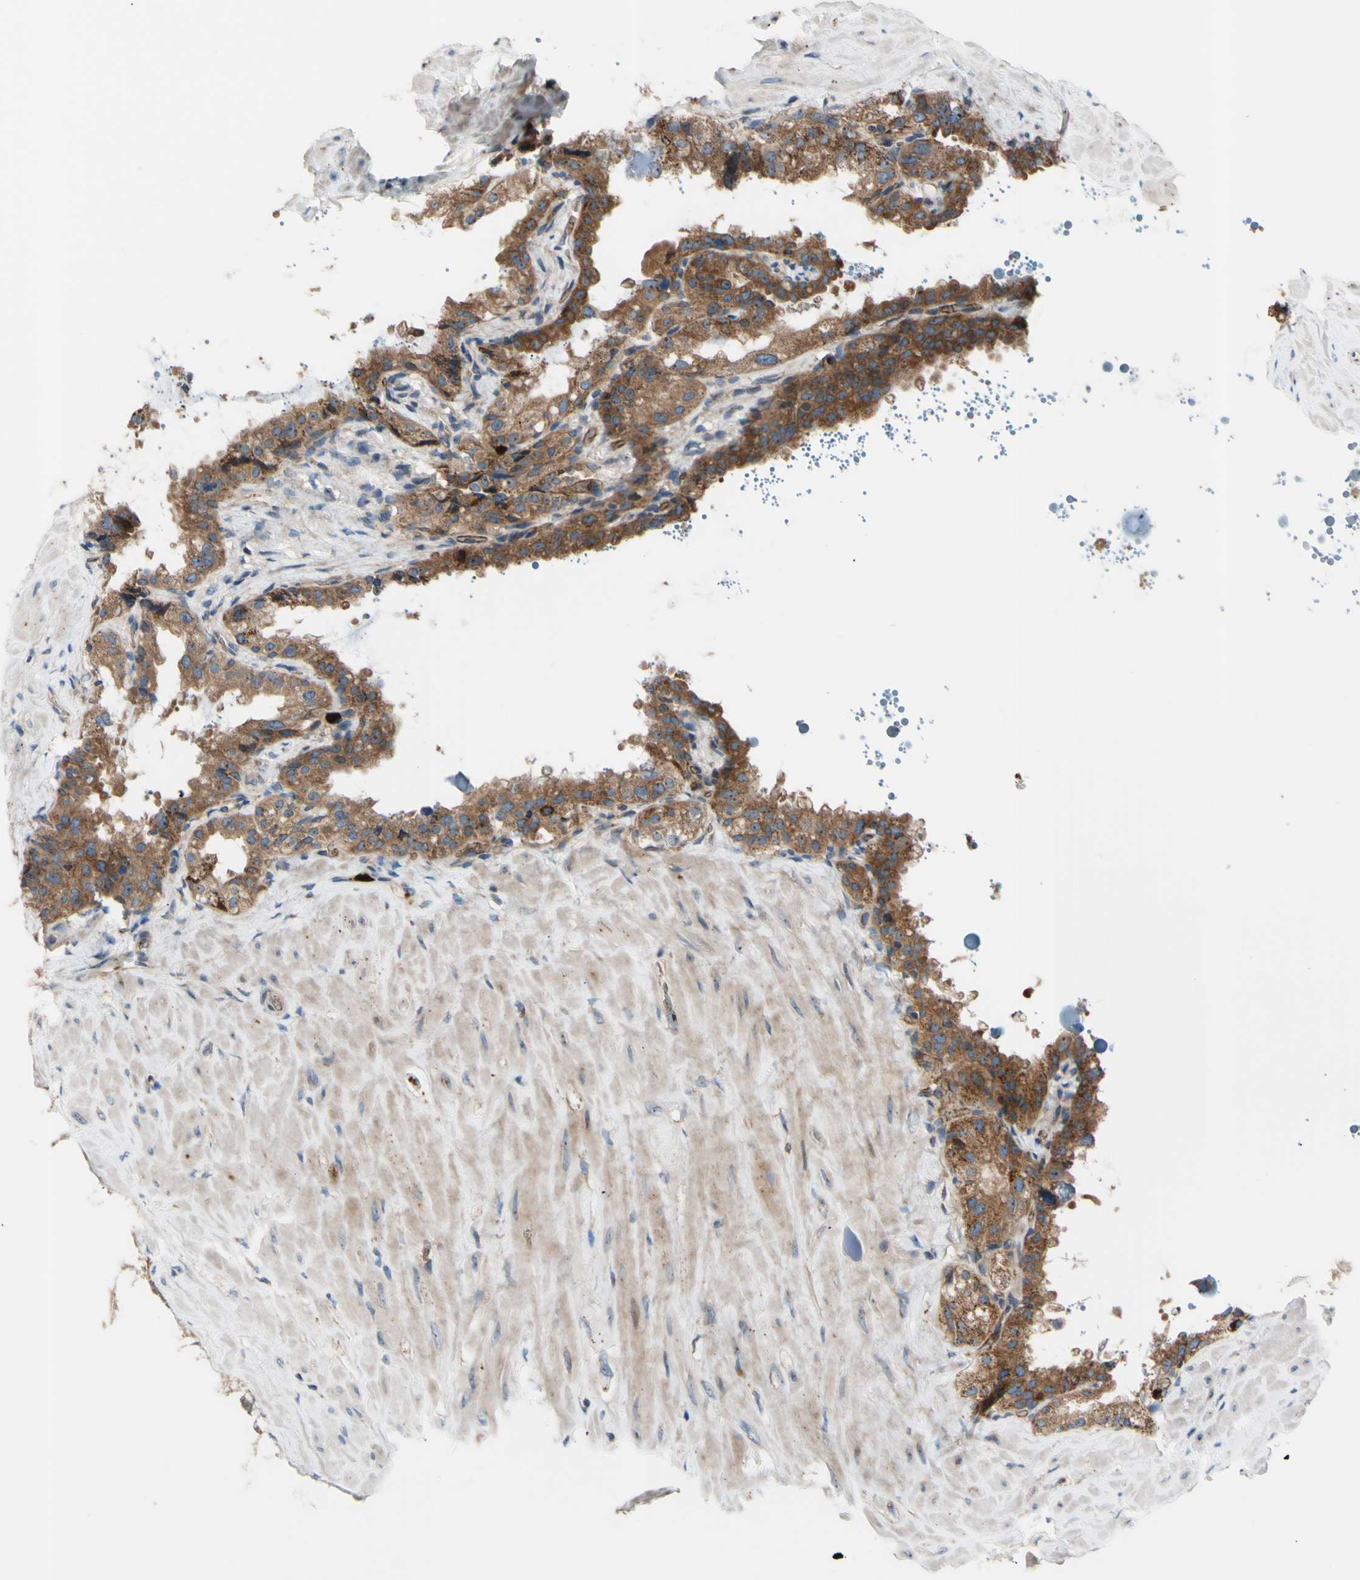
{"staining": {"intensity": "moderate", "quantity": ">75%", "location": "cytoplasmic/membranous"}, "tissue": "seminal vesicle", "cell_type": "Glandular cells", "image_type": "normal", "snomed": [{"axis": "morphology", "description": "Normal tissue, NOS"}, {"axis": "topography", "description": "Seminal veicle"}], "caption": "This photomicrograph reveals immunohistochemistry (IHC) staining of benign human seminal vesicle, with medium moderate cytoplasmic/membranous staining in about >75% of glandular cells.", "gene": "USP9X", "patient": {"sex": "male", "age": 68}}